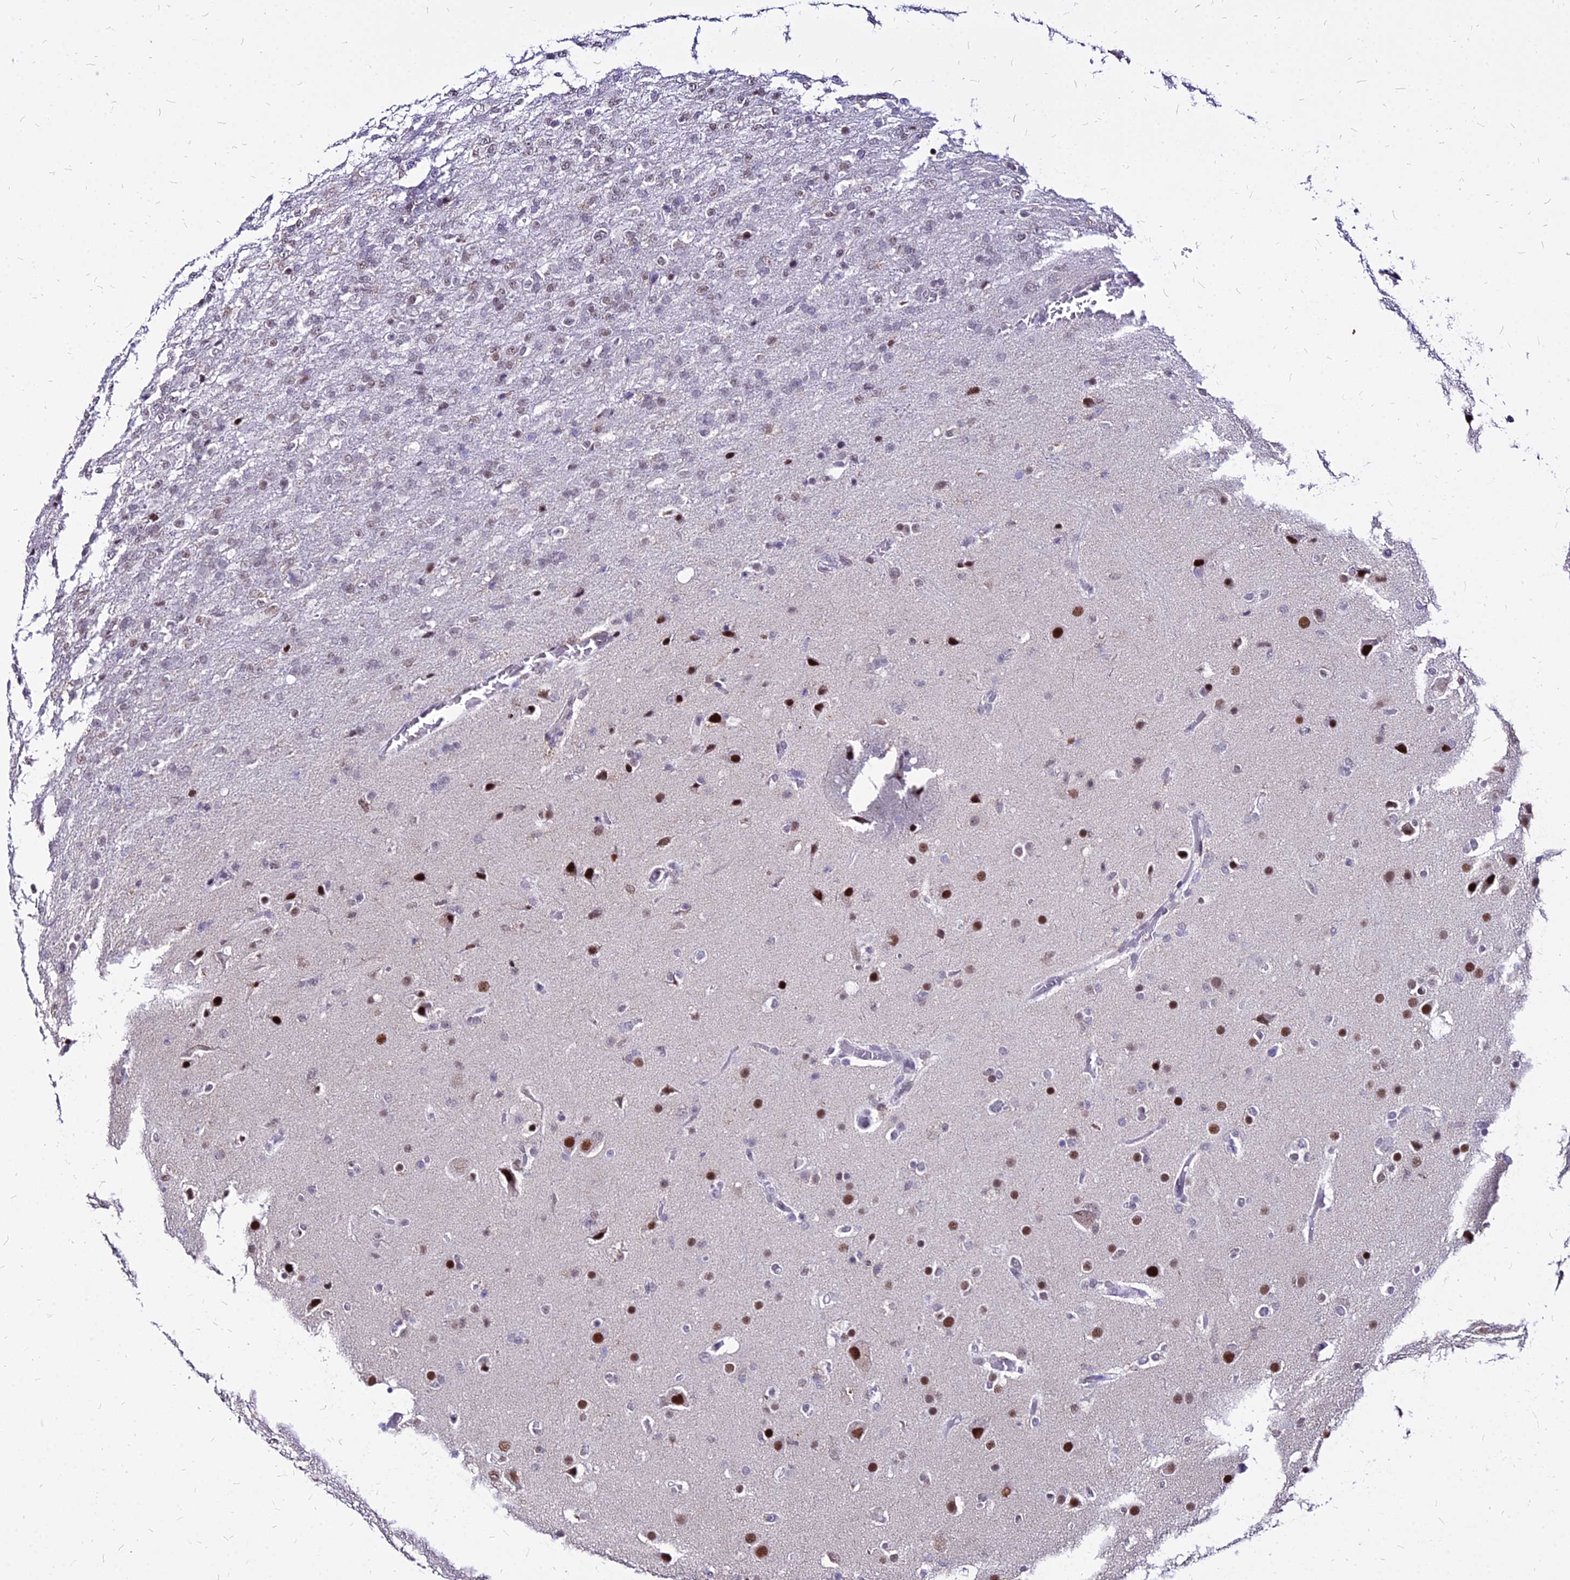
{"staining": {"intensity": "weak", "quantity": "25%-75%", "location": "nuclear"}, "tissue": "glioma", "cell_type": "Tumor cells", "image_type": "cancer", "snomed": [{"axis": "morphology", "description": "Glioma, malignant, High grade"}, {"axis": "topography", "description": "Brain"}], "caption": "Immunohistochemical staining of human glioma shows weak nuclear protein expression in approximately 25%-75% of tumor cells.", "gene": "FDX2", "patient": {"sex": "female", "age": 74}}